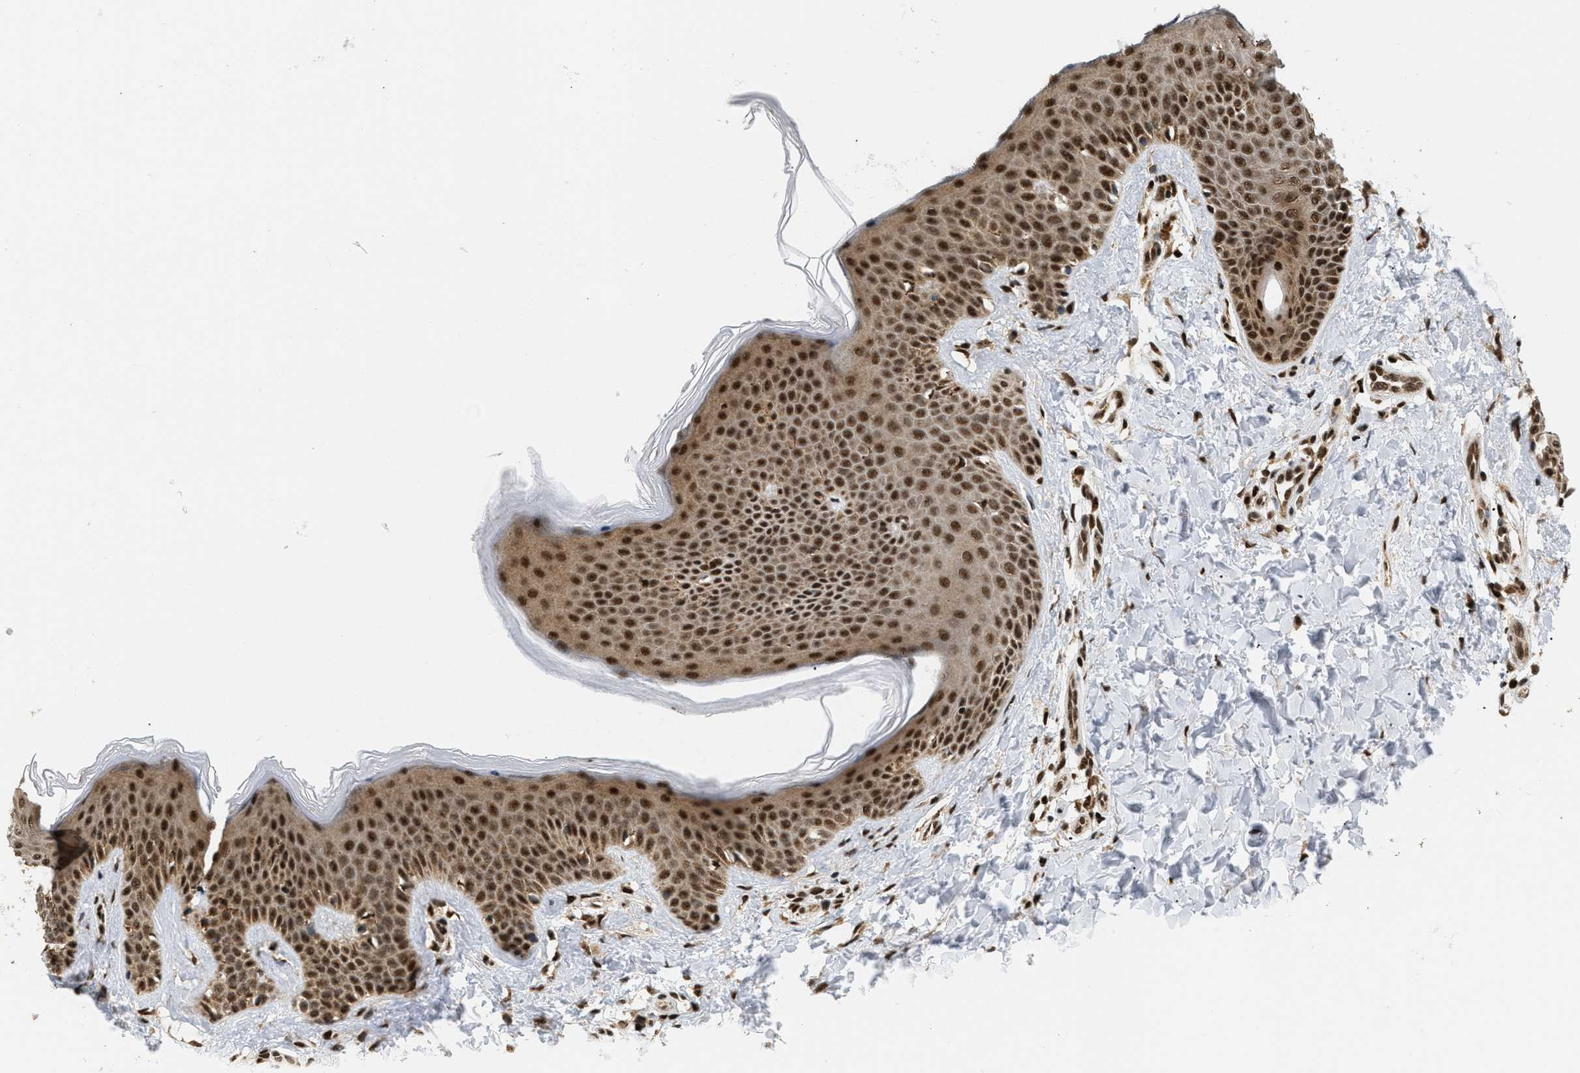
{"staining": {"intensity": "strong", "quantity": ">75%", "location": "nuclear"}, "tissue": "skin", "cell_type": "Fibroblasts", "image_type": "normal", "snomed": [{"axis": "morphology", "description": "Normal tissue, NOS"}, {"axis": "topography", "description": "Skin"}], "caption": "Fibroblasts reveal high levels of strong nuclear staining in about >75% of cells in normal skin. (DAB (3,3'-diaminobenzidine) IHC, brown staining for protein, blue staining for nuclei).", "gene": "RBM5", "patient": {"sex": "female", "age": 17}}